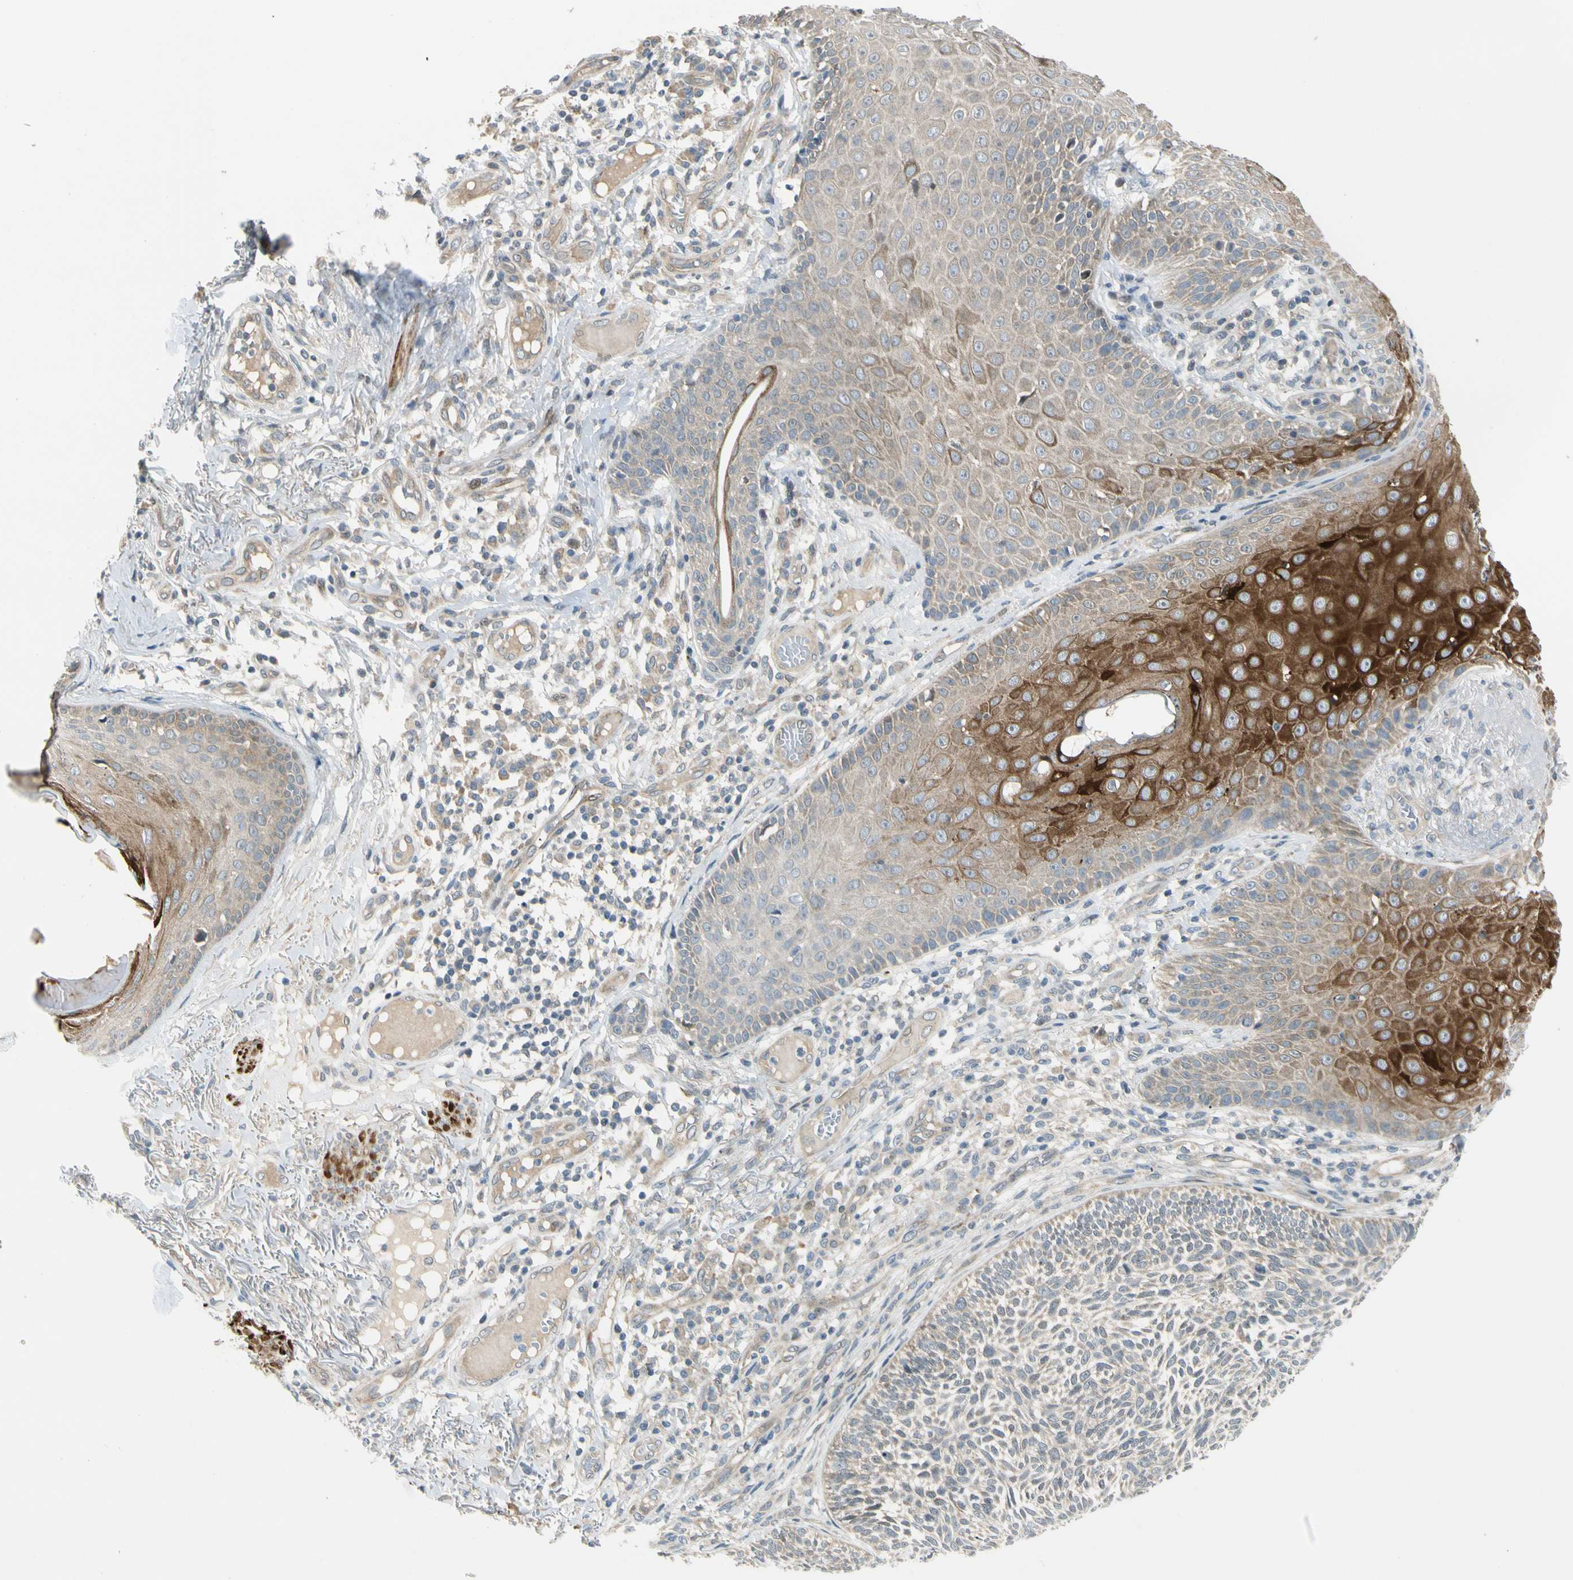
{"staining": {"intensity": "weak", "quantity": "25%-75%", "location": "cytoplasmic/membranous"}, "tissue": "skin cancer", "cell_type": "Tumor cells", "image_type": "cancer", "snomed": [{"axis": "morphology", "description": "Normal tissue, NOS"}, {"axis": "morphology", "description": "Basal cell carcinoma"}, {"axis": "topography", "description": "Skin"}], "caption": "There is low levels of weak cytoplasmic/membranous positivity in tumor cells of skin basal cell carcinoma, as demonstrated by immunohistochemical staining (brown color).", "gene": "SVBP", "patient": {"sex": "male", "age": 52}}